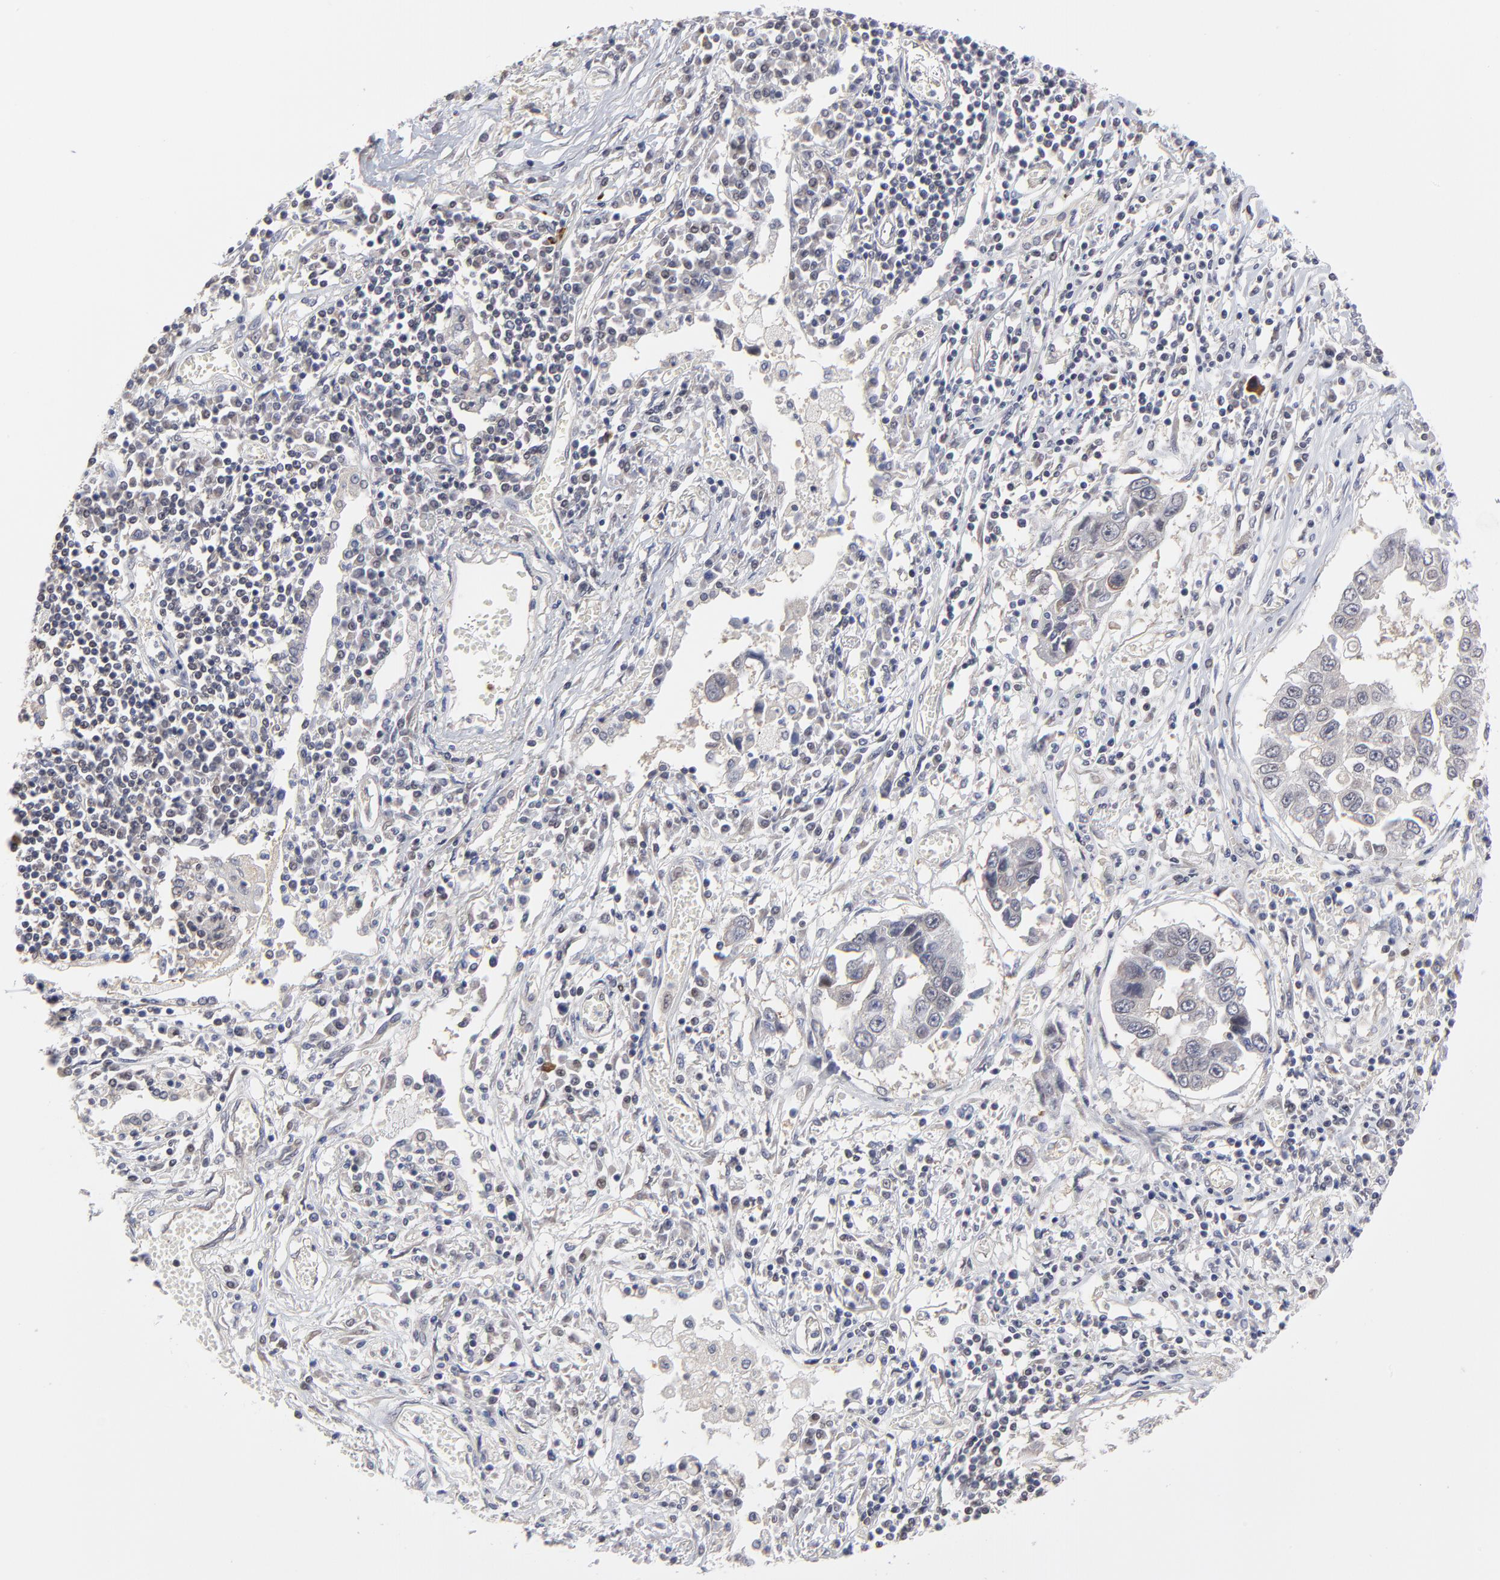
{"staining": {"intensity": "weak", "quantity": "25%-75%", "location": "cytoplasmic/membranous"}, "tissue": "lung cancer", "cell_type": "Tumor cells", "image_type": "cancer", "snomed": [{"axis": "morphology", "description": "Squamous cell carcinoma, NOS"}, {"axis": "topography", "description": "Lung"}], "caption": "IHC (DAB (3,3'-diaminobenzidine)) staining of lung cancer (squamous cell carcinoma) exhibits weak cytoplasmic/membranous protein staining in approximately 25%-75% of tumor cells.", "gene": "ZNF157", "patient": {"sex": "male", "age": 71}}